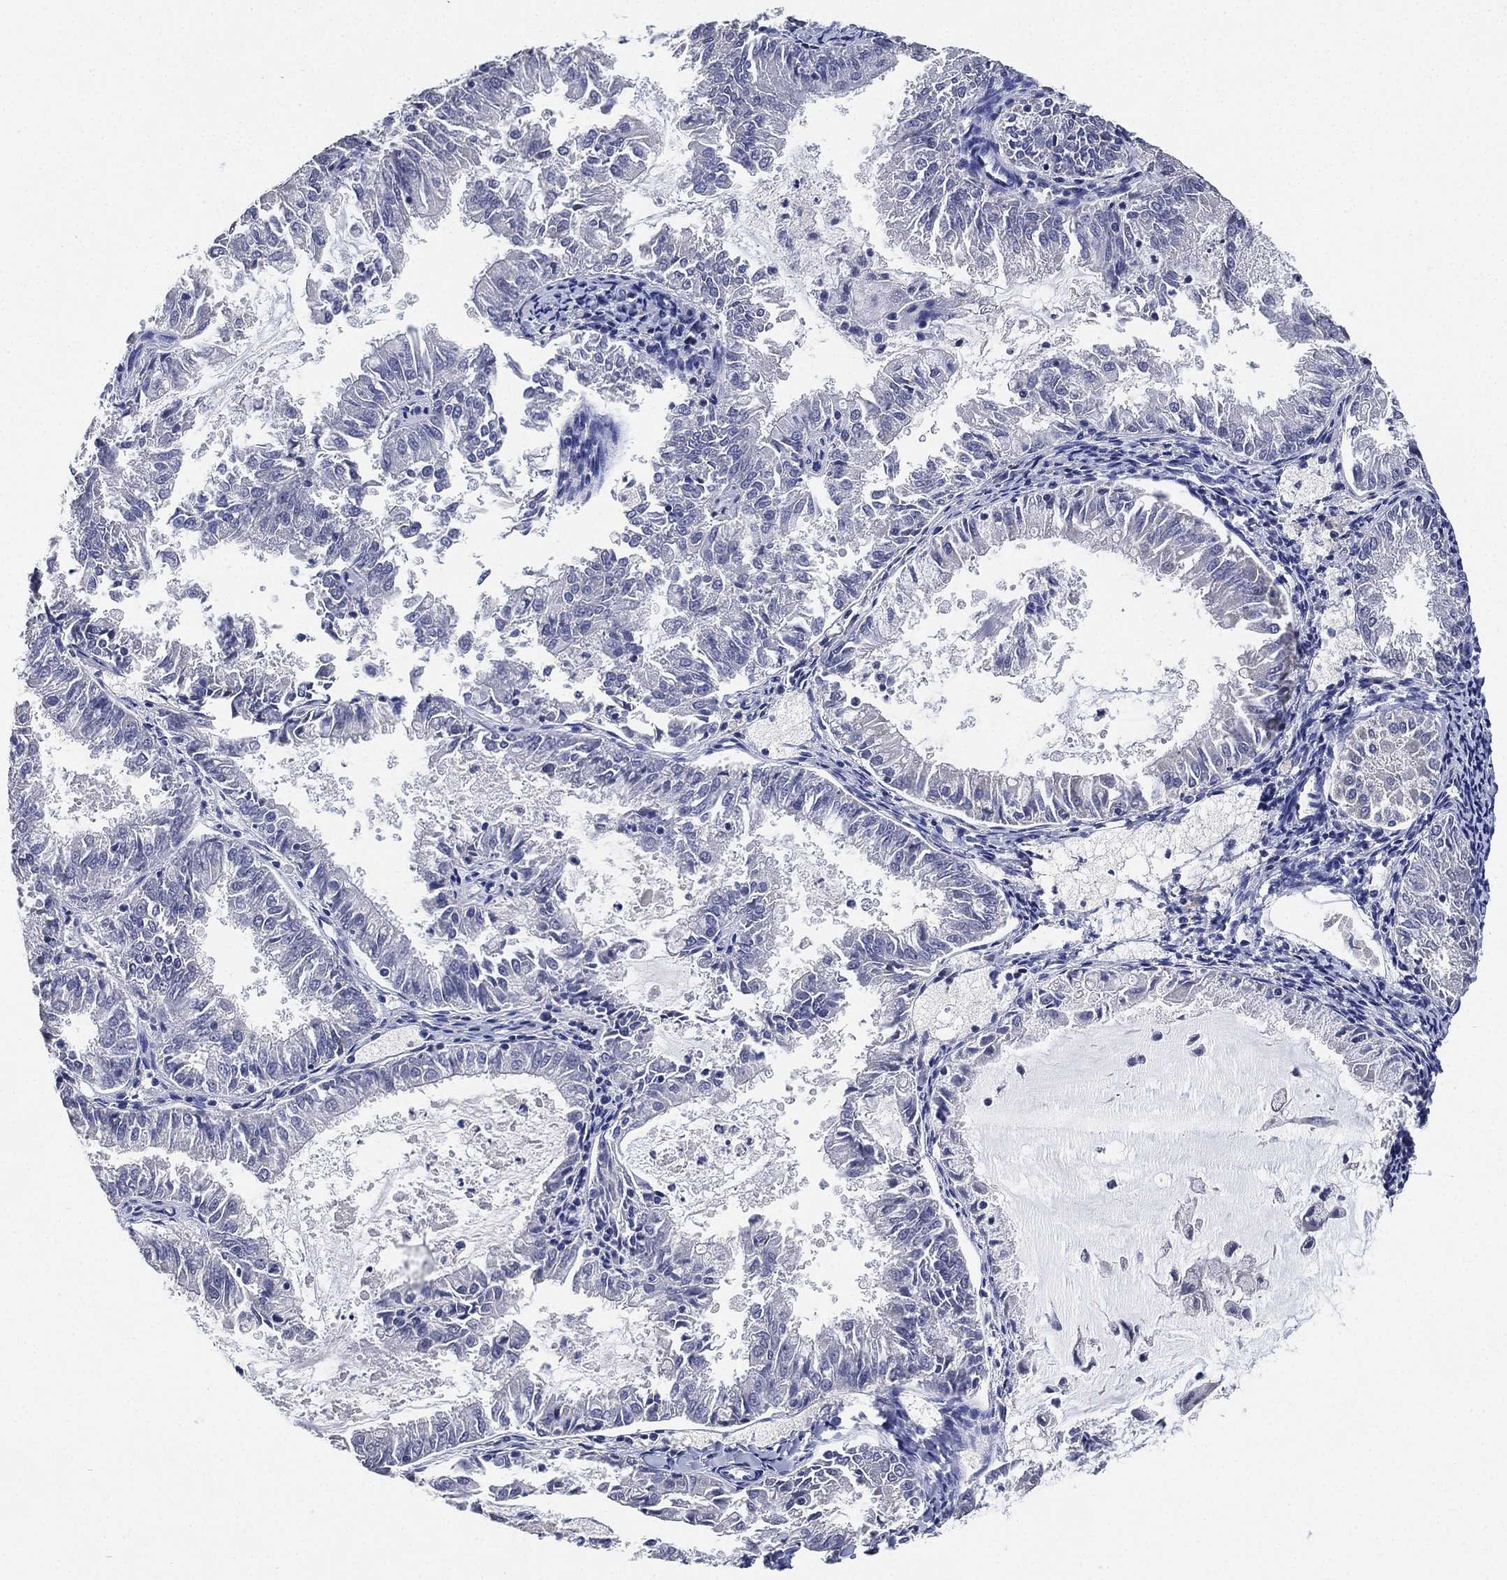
{"staining": {"intensity": "negative", "quantity": "none", "location": "none"}, "tissue": "endometrial cancer", "cell_type": "Tumor cells", "image_type": "cancer", "snomed": [{"axis": "morphology", "description": "Adenocarcinoma, NOS"}, {"axis": "topography", "description": "Endometrium"}], "caption": "Tumor cells show no significant expression in endometrial cancer. (DAB IHC with hematoxylin counter stain).", "gene": "IYD", "patient": {"sex": "female", "age": 57}}